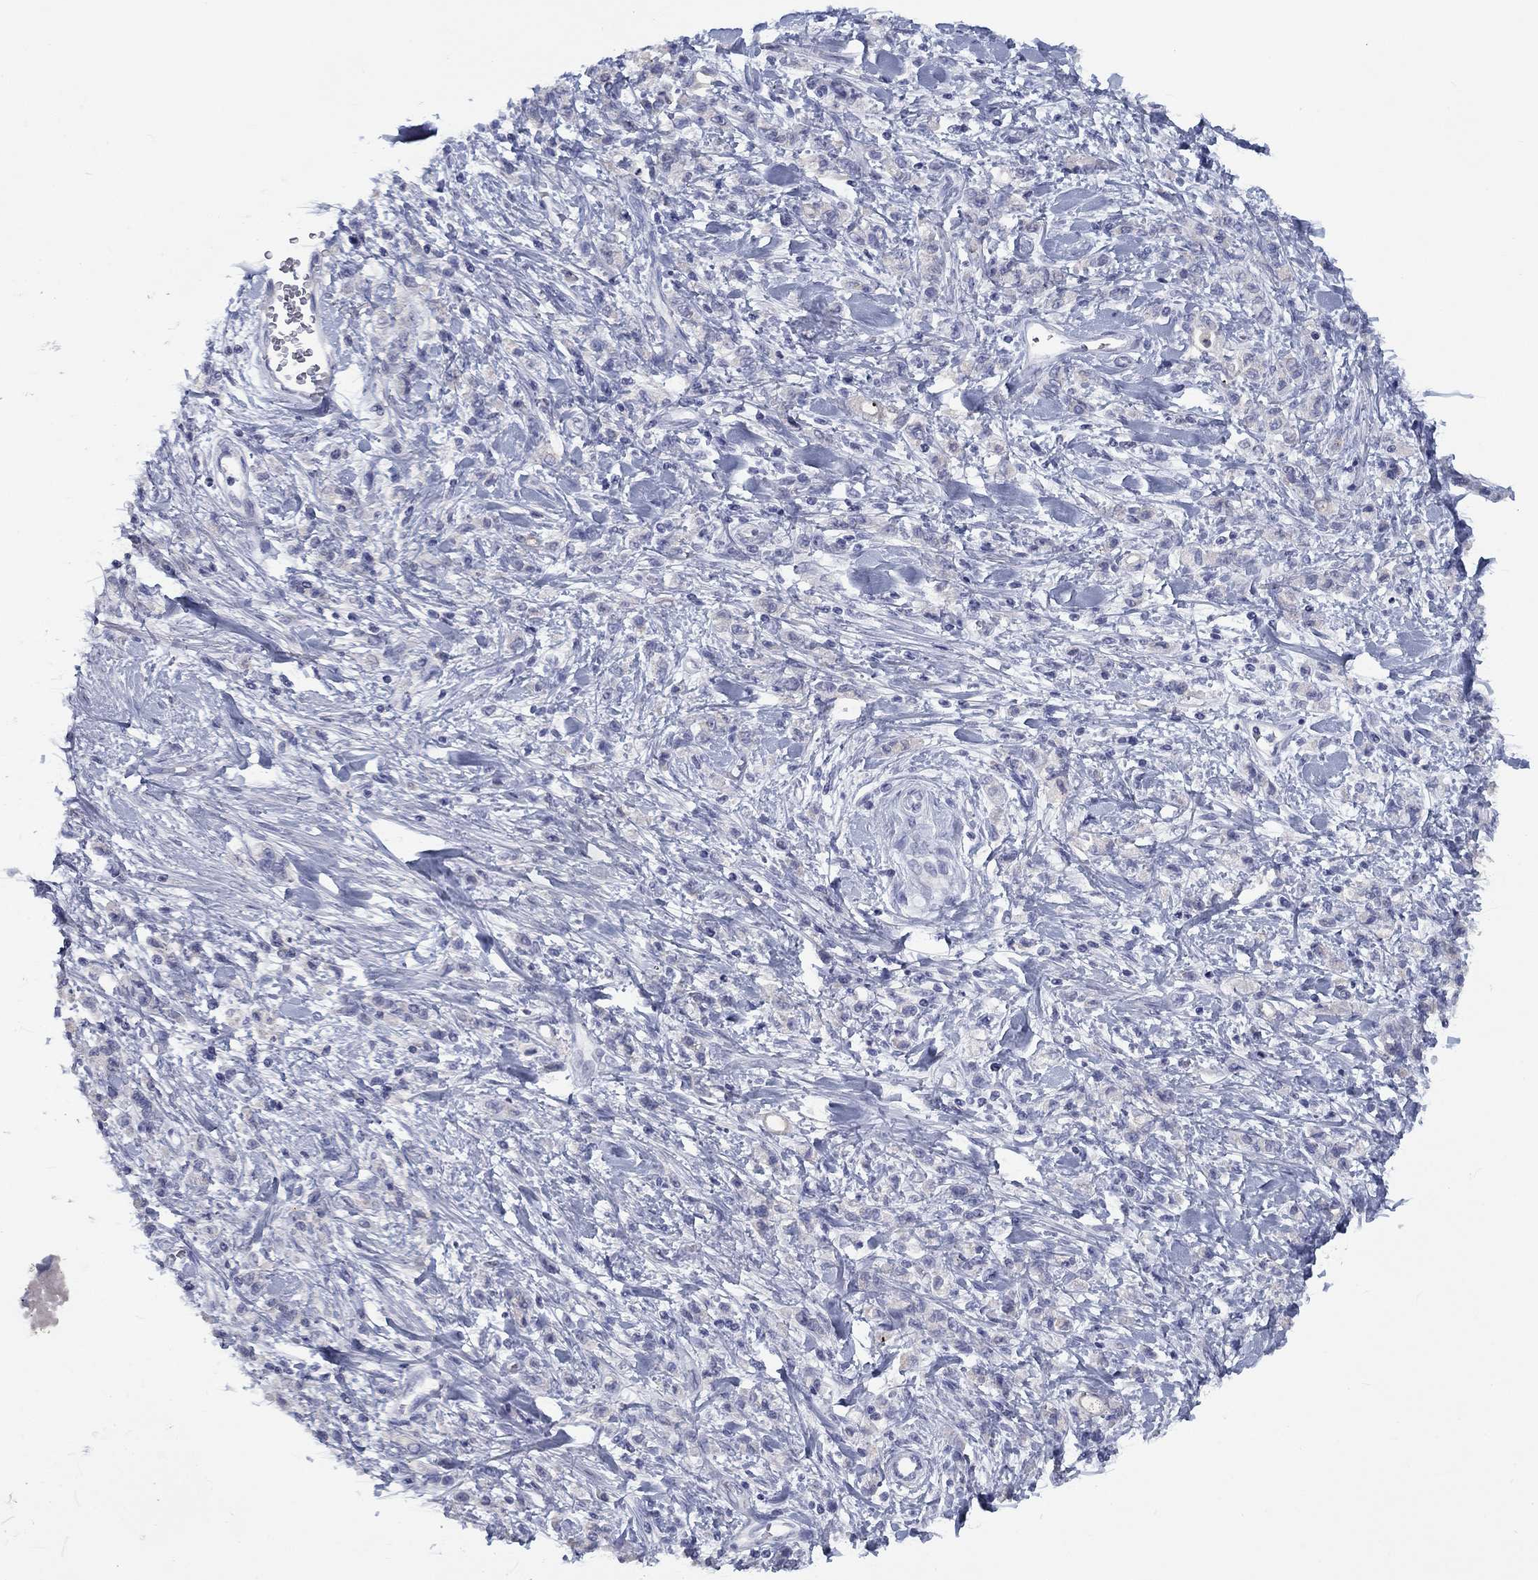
{"staining": {"intensity": "negative", "quantity": "none", "location": "none"}, "tissue": "stomach cancer", "cell_type": "Tumor cells", "image_type": "cancer", "snomed": [{"axis": "morphology", "description": "Adenocarcinoma, NOS"}, {"axis": "topography", "description": "Stomach"}], "caption": "Tumor cells show no significant protein staining in stomach adenocarcinoma.", "gene": "CALB1", "patient": {"sex": "male", "age": 77}}